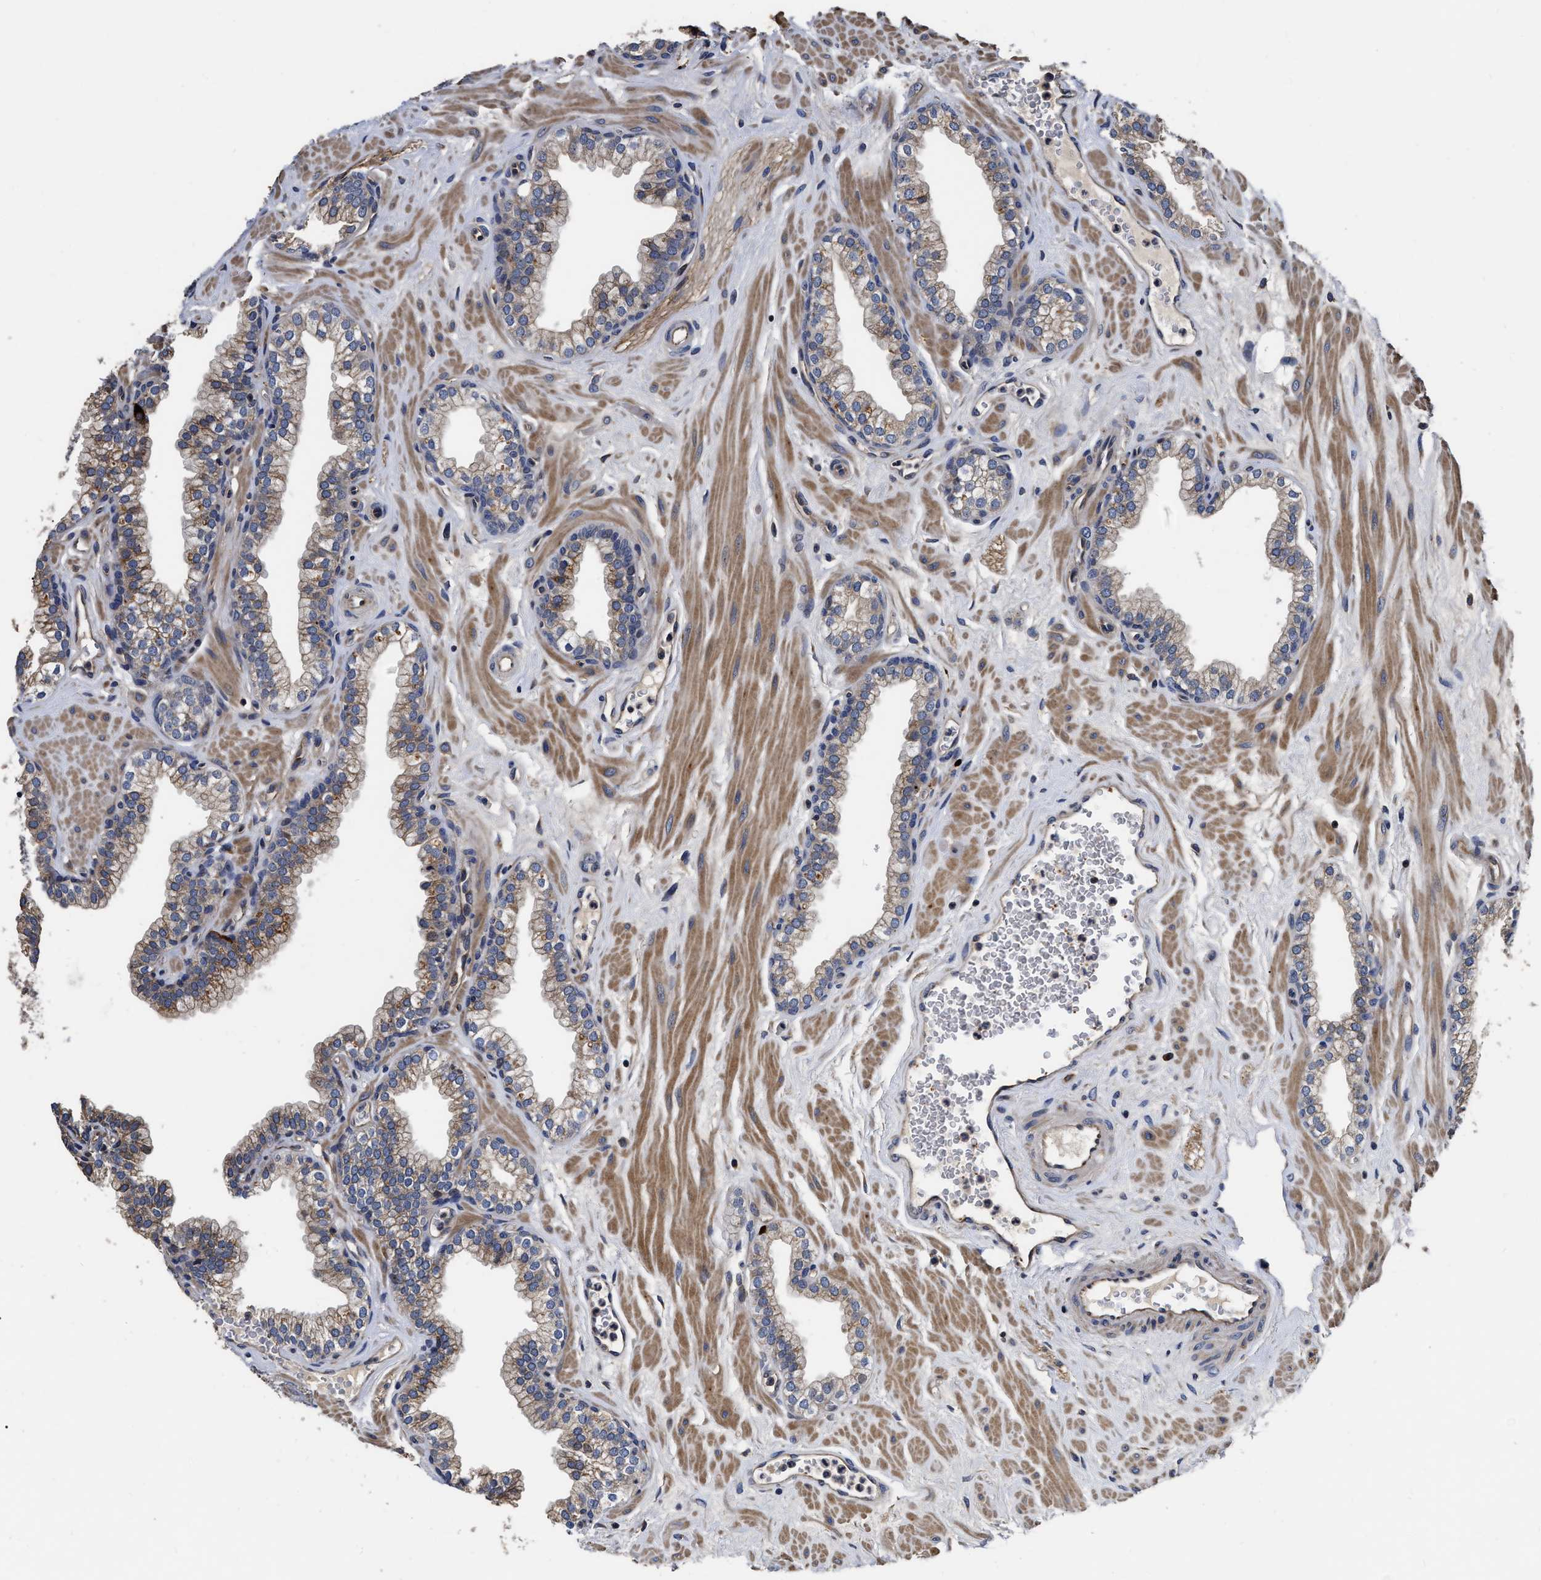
{"staining": {"intensity": "weak", "quantity": "25%-75%", "location": "cytoplasmic/membranous"}, "tissue": "prostate", "cell_type": "Glandular cells", "image_type": "normal", "snomed": [{"axis": "morphology", "description": "Normal tissue, NOS"}, {"axis": "morphology", "description": "Urothelial carcinoma, Low grade"}, {"axis": "topography", "description": "Urinary bladder"}, {"axis": "topography", "description": "Prostate"}], "caption": "Brown immunohistochemical staining in benign human prostate displays weak cytoplasmic/membranous positivity in about 25%-75% of glandular cells. (DAB (3,3'-diaminobenzidine) IHC with brightfield microscopy, high magnification).", "gene": "ABCG8", "patient": {"sex": "male", "age": 60}}